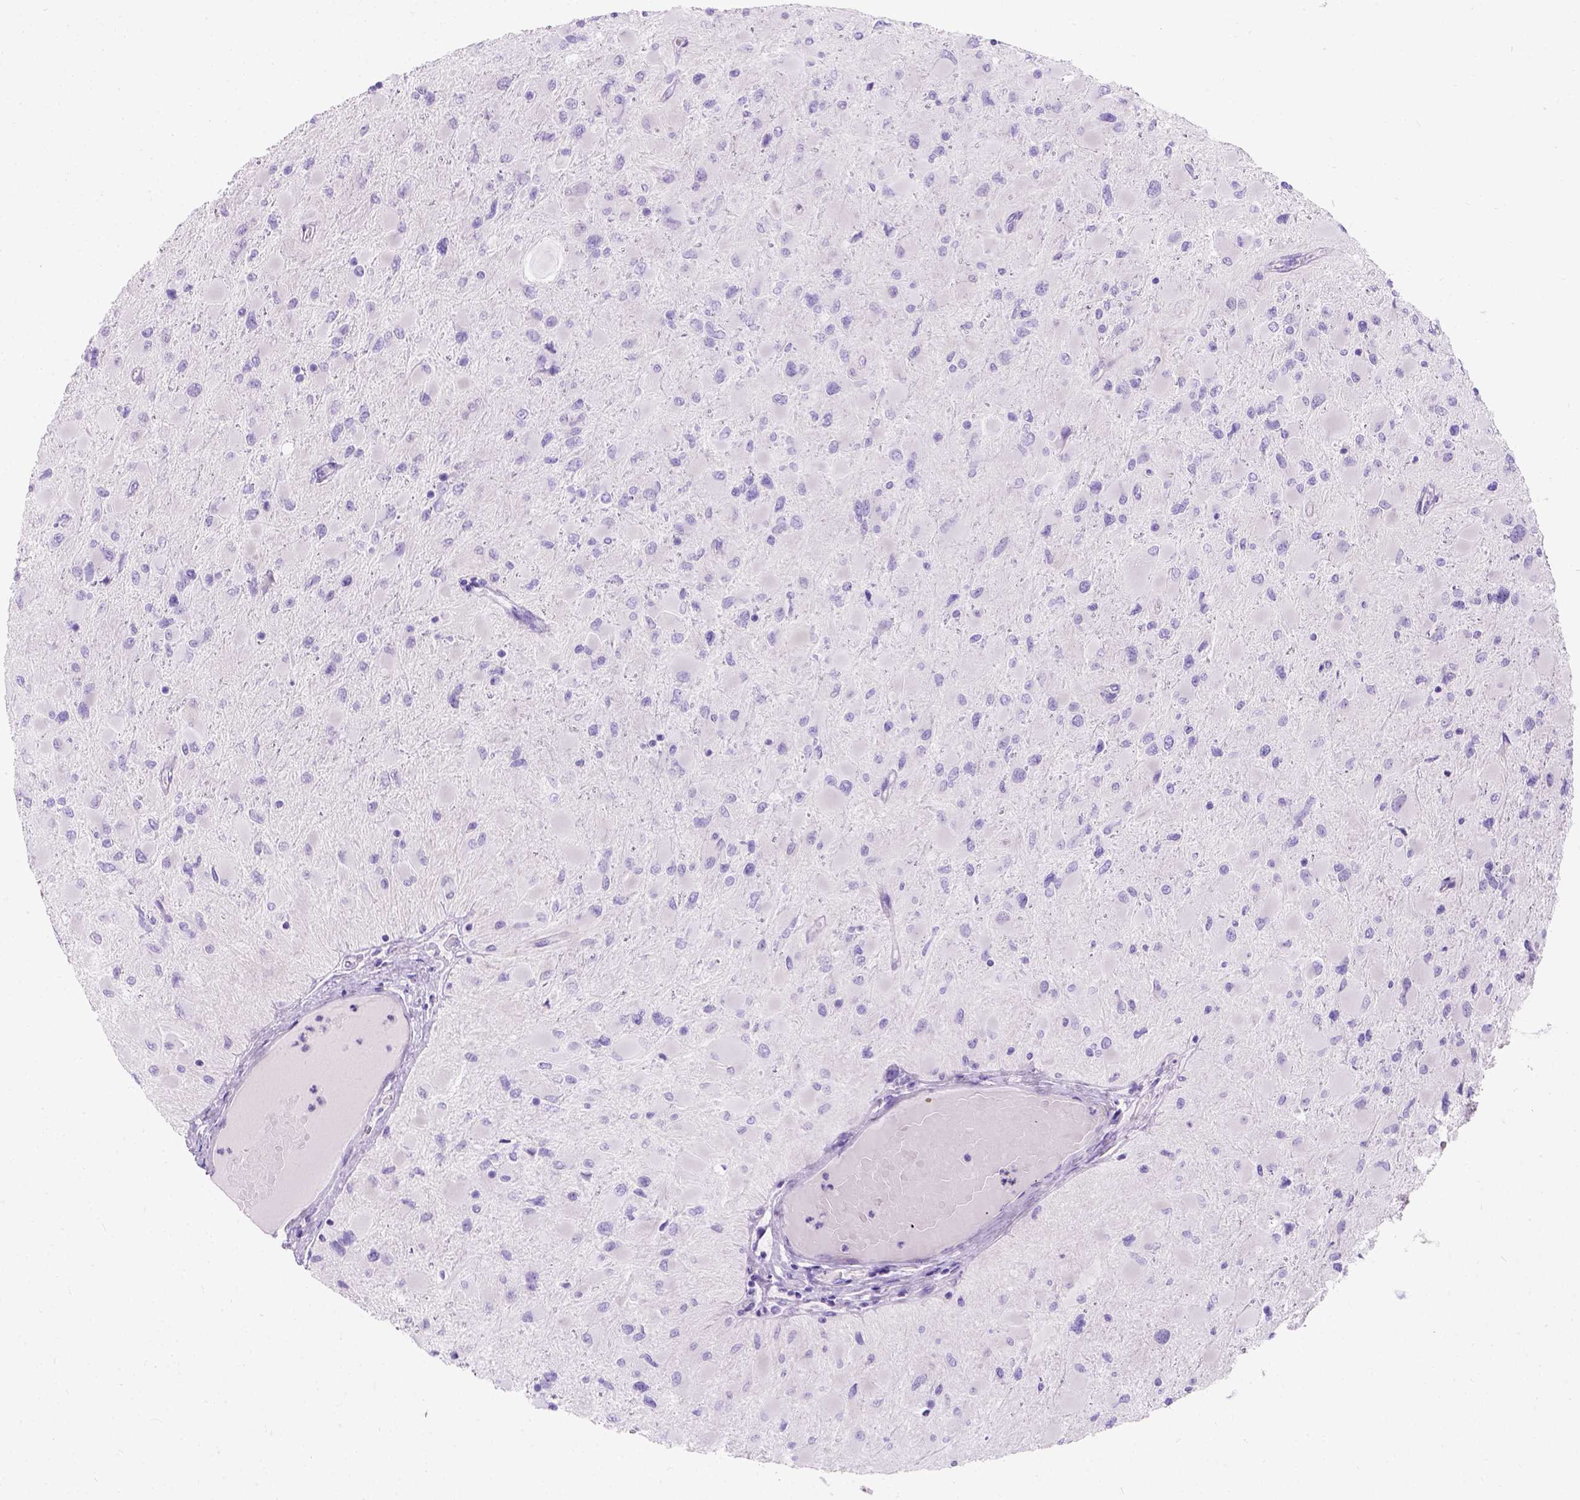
{"staining": {"intensity": "negative", "quantity": "none", "location": "none"}, "tissue": "glioma", "cell_type": "Tumor cells", "image_type": "cancer", "snomed": [{"axis": "morphology", "description": "Glioma, malignant, High grade"}, {"axis": "topography", "description": "Cerebral cortex"}], "caption": "High magnification brightfield microscopy of malignant glioma (high-grade) stained with DAB (3,3'-diaminobenzidine) (brown) and counterstained with hematoxylin (blue): tumor cells show no significant staining.", "gene": "C7orf57", "patient": {"sex": "female", "age": 36}}